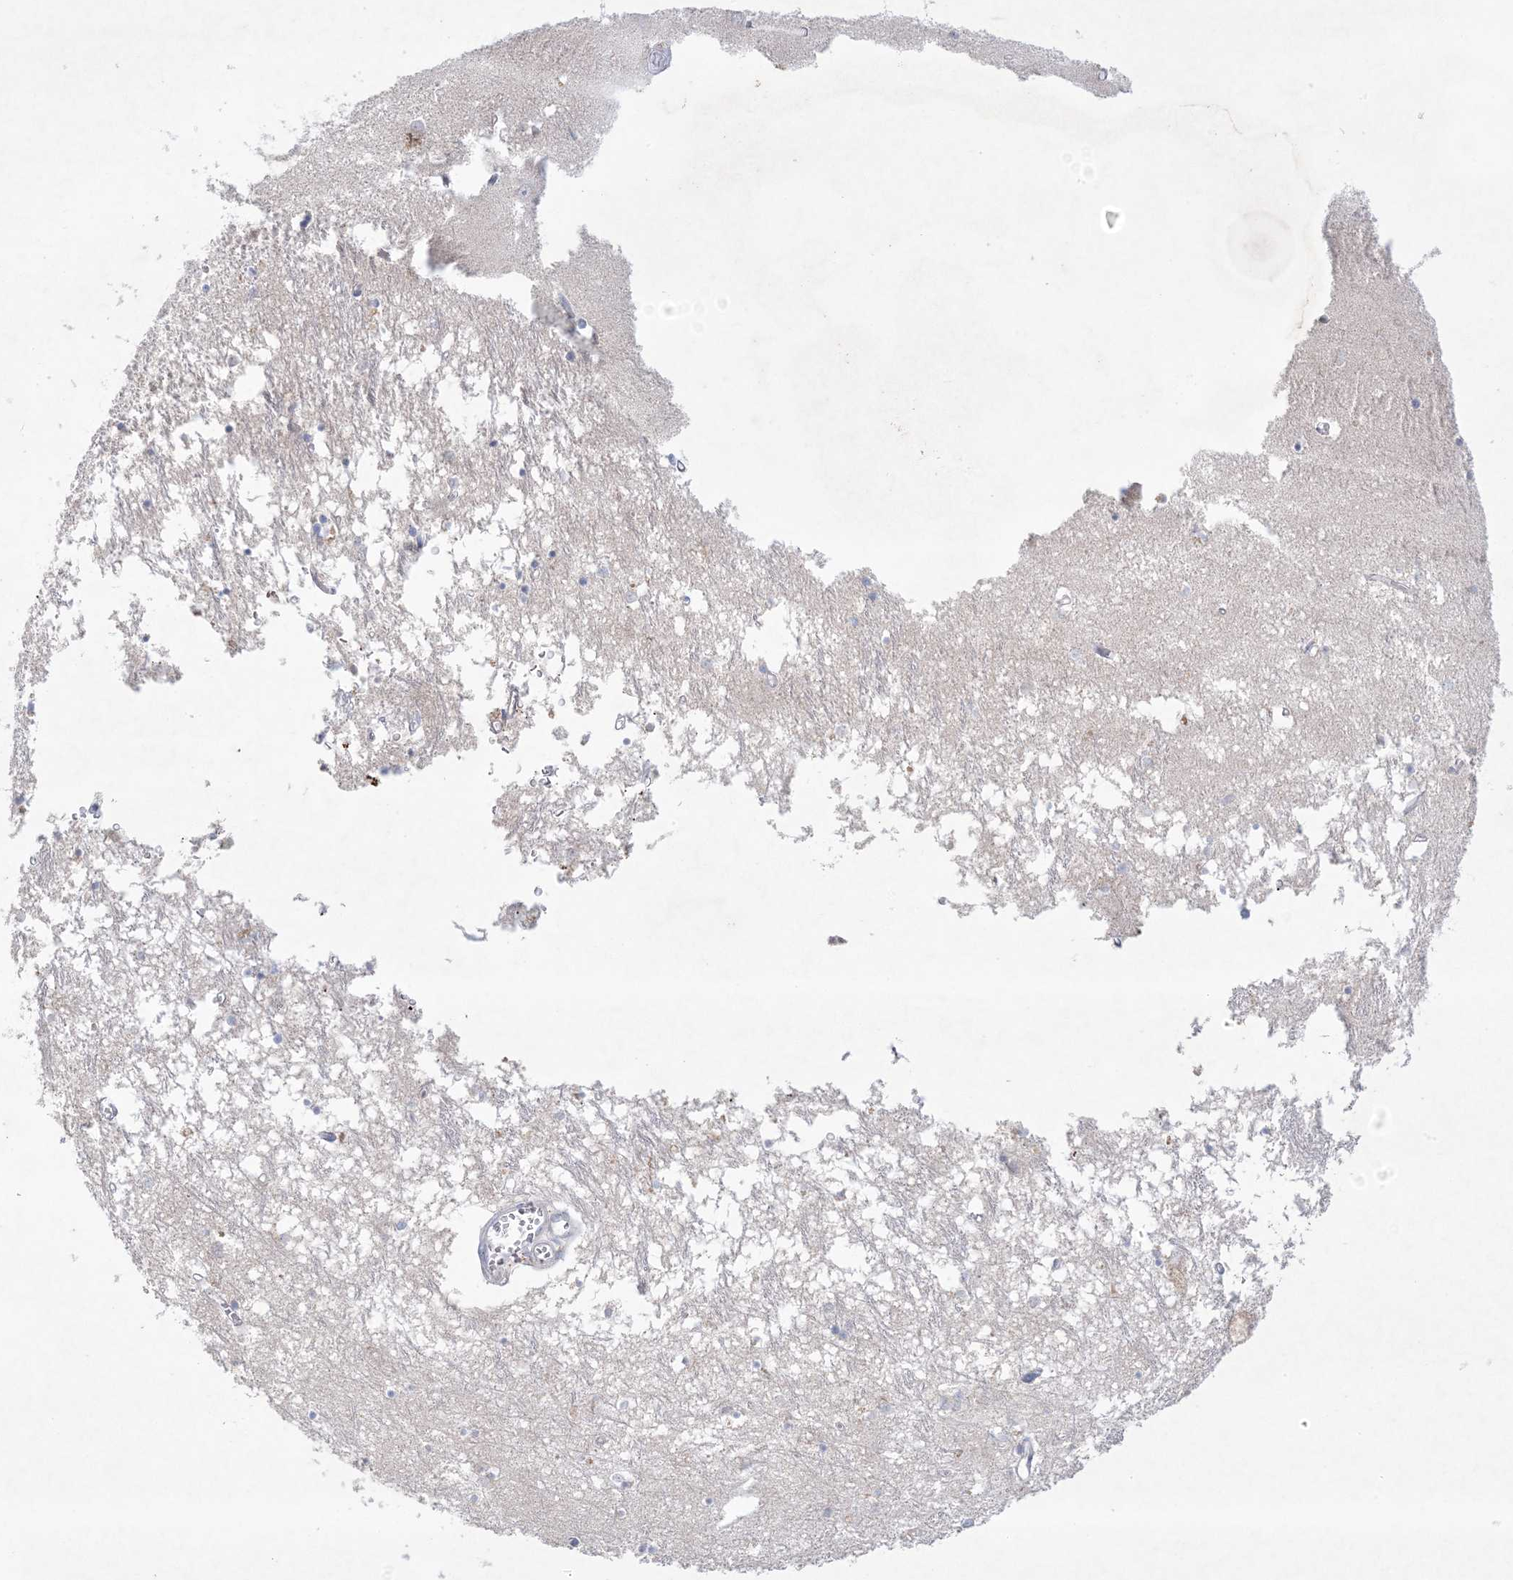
{"staining": {"intensity": "negative", "quantity": "none", "location": "none"}, "tissue": "hippocampus", "cell_type": "Glial cells", "image_type": "normal", "snomed": [{"axis": "morphology", "description": "Normal tissue, NOS"}, {"axis": "topography", "description": "Hippocampus"}], "caption": "Glial cells are negative for protein expression in normal human hippocampus. (Brightfield microscopy of DAB (3,3'-diaminobenzidine) IHC at high magnification).", "gene": "KCTD6", "patient": {"sex": "male", "age": 70}}